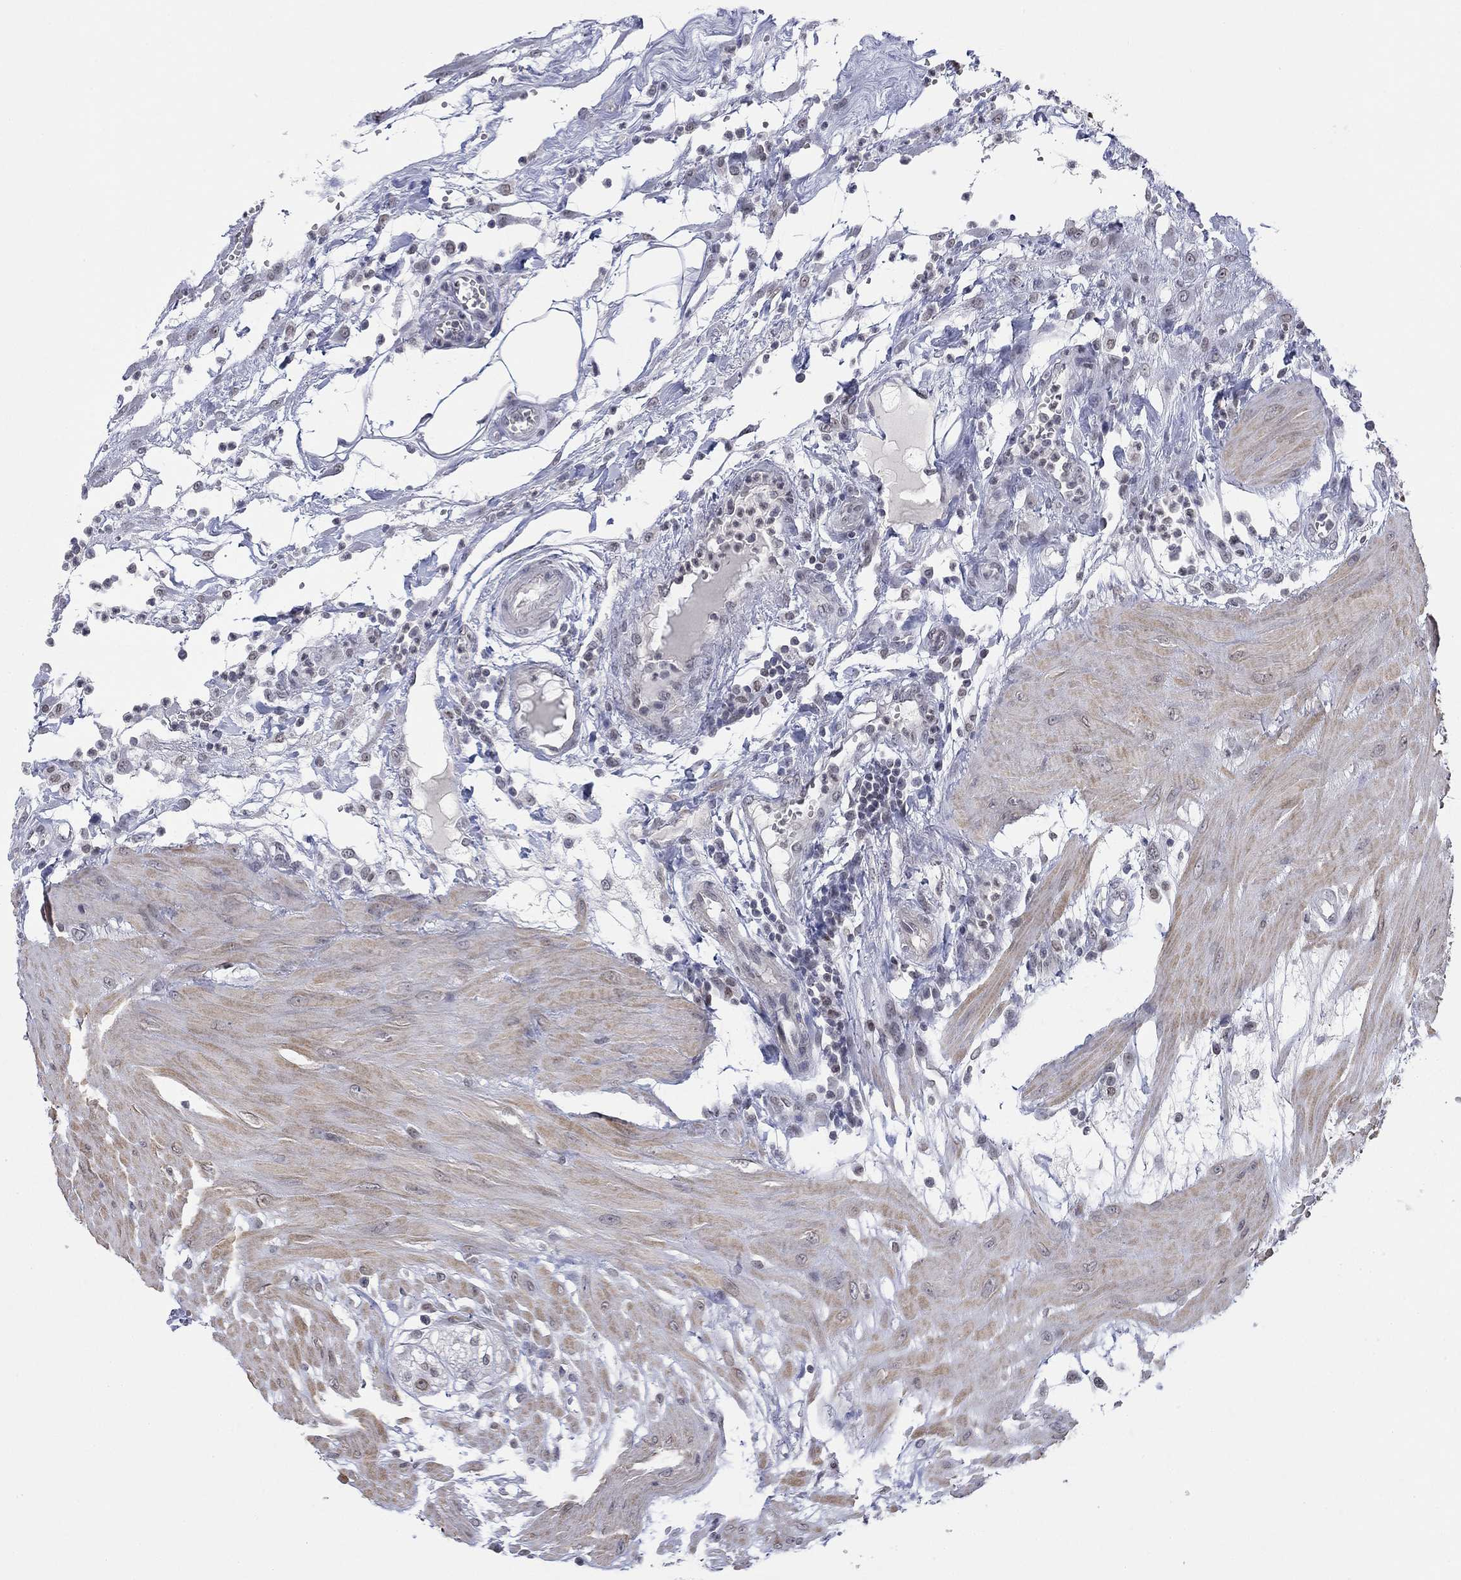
{"staining": {"intensity": "negative", "quantity": "none", "location": "none"}, "tissue": "colon", "cell_type": "Endothelial cells", "image_type": "normal", "snomed": [{"axis": "morphology", "description": "Normal tissue, NOS"}, {"axis": "morphology", "description": "Adenocarcinoma, NOS"}, {"axis": "topography", "description": "Colon"}], "caption": "This is an immunohistochemistry (IHC) micrograph of normal human colon. There is no staining in endothelial cells.", "gene": "TOR1AIP1", "patient": {"sex": "male", "age": 65}}